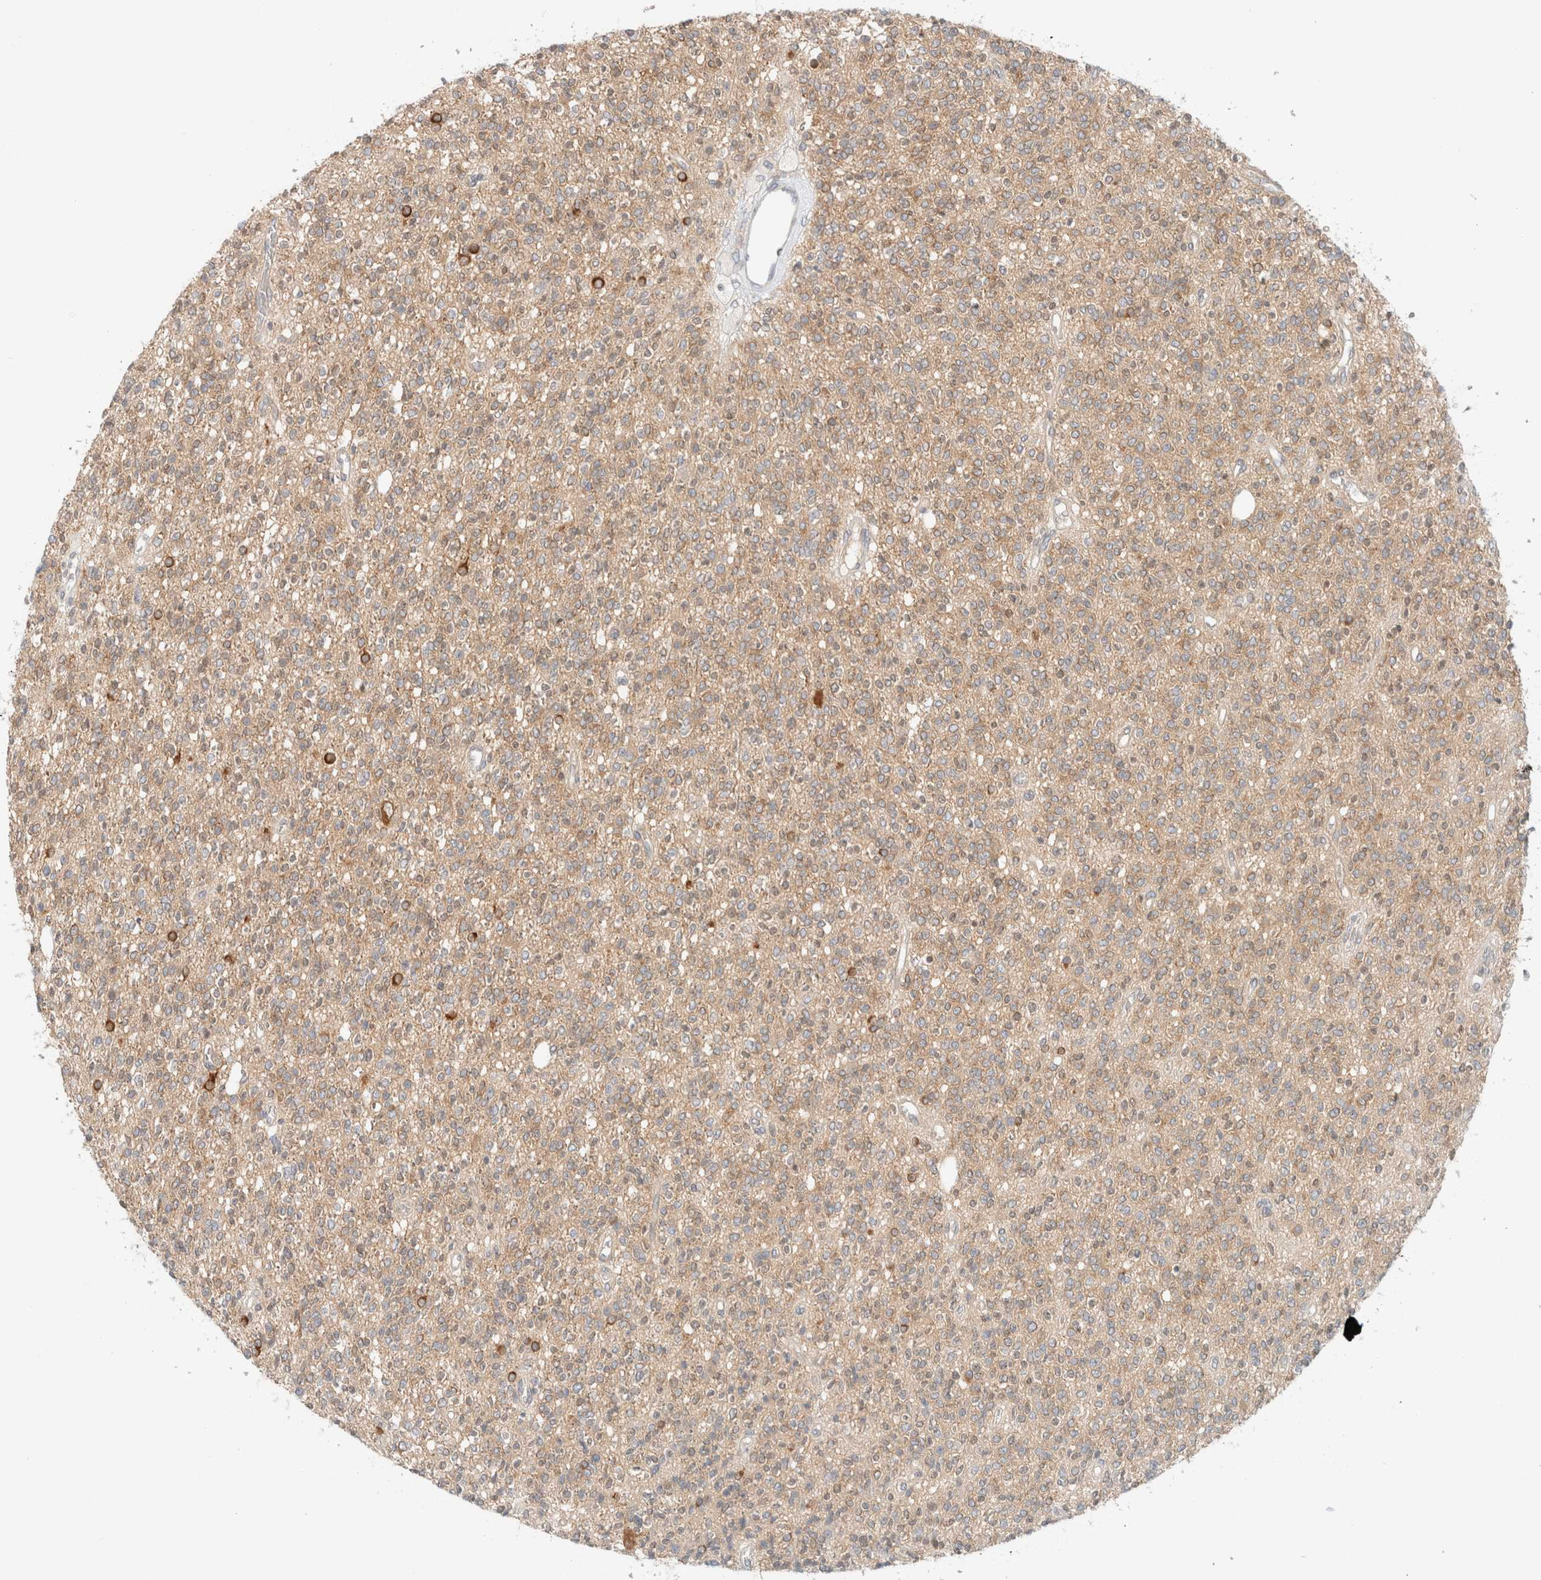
{"staining": {"intensity": "weak", "quantity": ">75%", "location": "cytoplasmic/membranous"}, "tissue": "glioma", "cell_type": "Tumor cells", "image_type": "cancer", "snomed": [{"axis": "morphology", "description": "Glioma, malignant, High grade"}, {"axis": "topography", "description": "Brain"}], "caption": "This is an image of IHC staining of malignant glioma (high-grade), which shows weak positivity in the cytoplasmic/membranous of tumor cells.", "gene": "MARK3", "patient": {"sex": "male", "age": 34}}